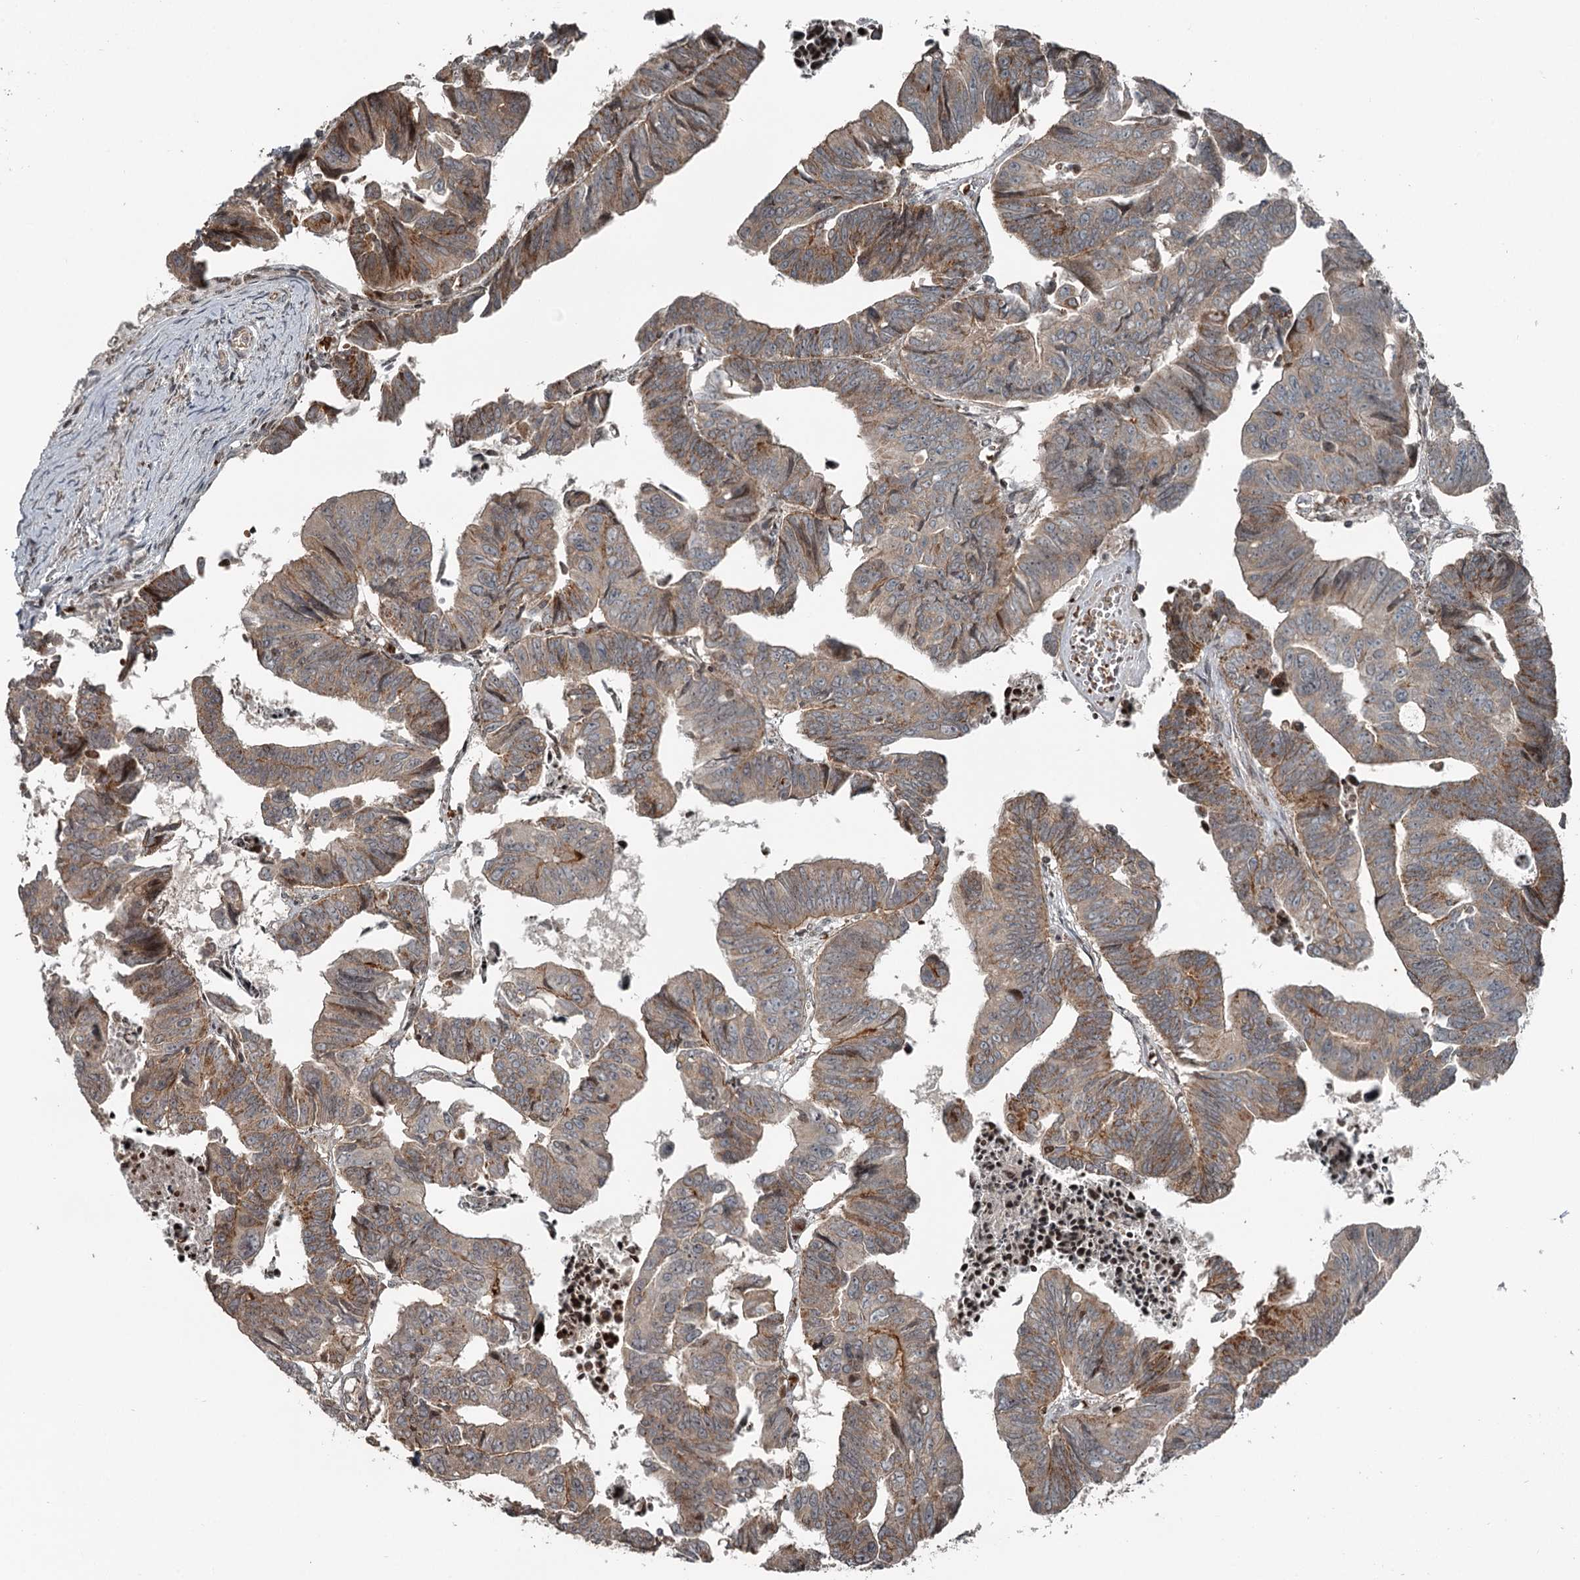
{"staining": {"intensity": "moderate", "quantity": "25%-75%", "location": "cytoplasmic/membranous"}, "tissue": "colorectal cancer", "cell_type": "Tumor cells", "image_type": "cancer", "snomed": [{"axis": "morphology", "description": "Adenocarcinoma, NOS"}, {"axis": "topography", "description": "Rectum"}], "caption": "This is a photomicrograph of immunohistochemistry (IHC) staining of colorectal cancer, which shows moderate positivity in the cytoplasmic/membranous of tumor cells.", "gene": "RASSF8", "patient": {"sex": "female", "age": 65}}